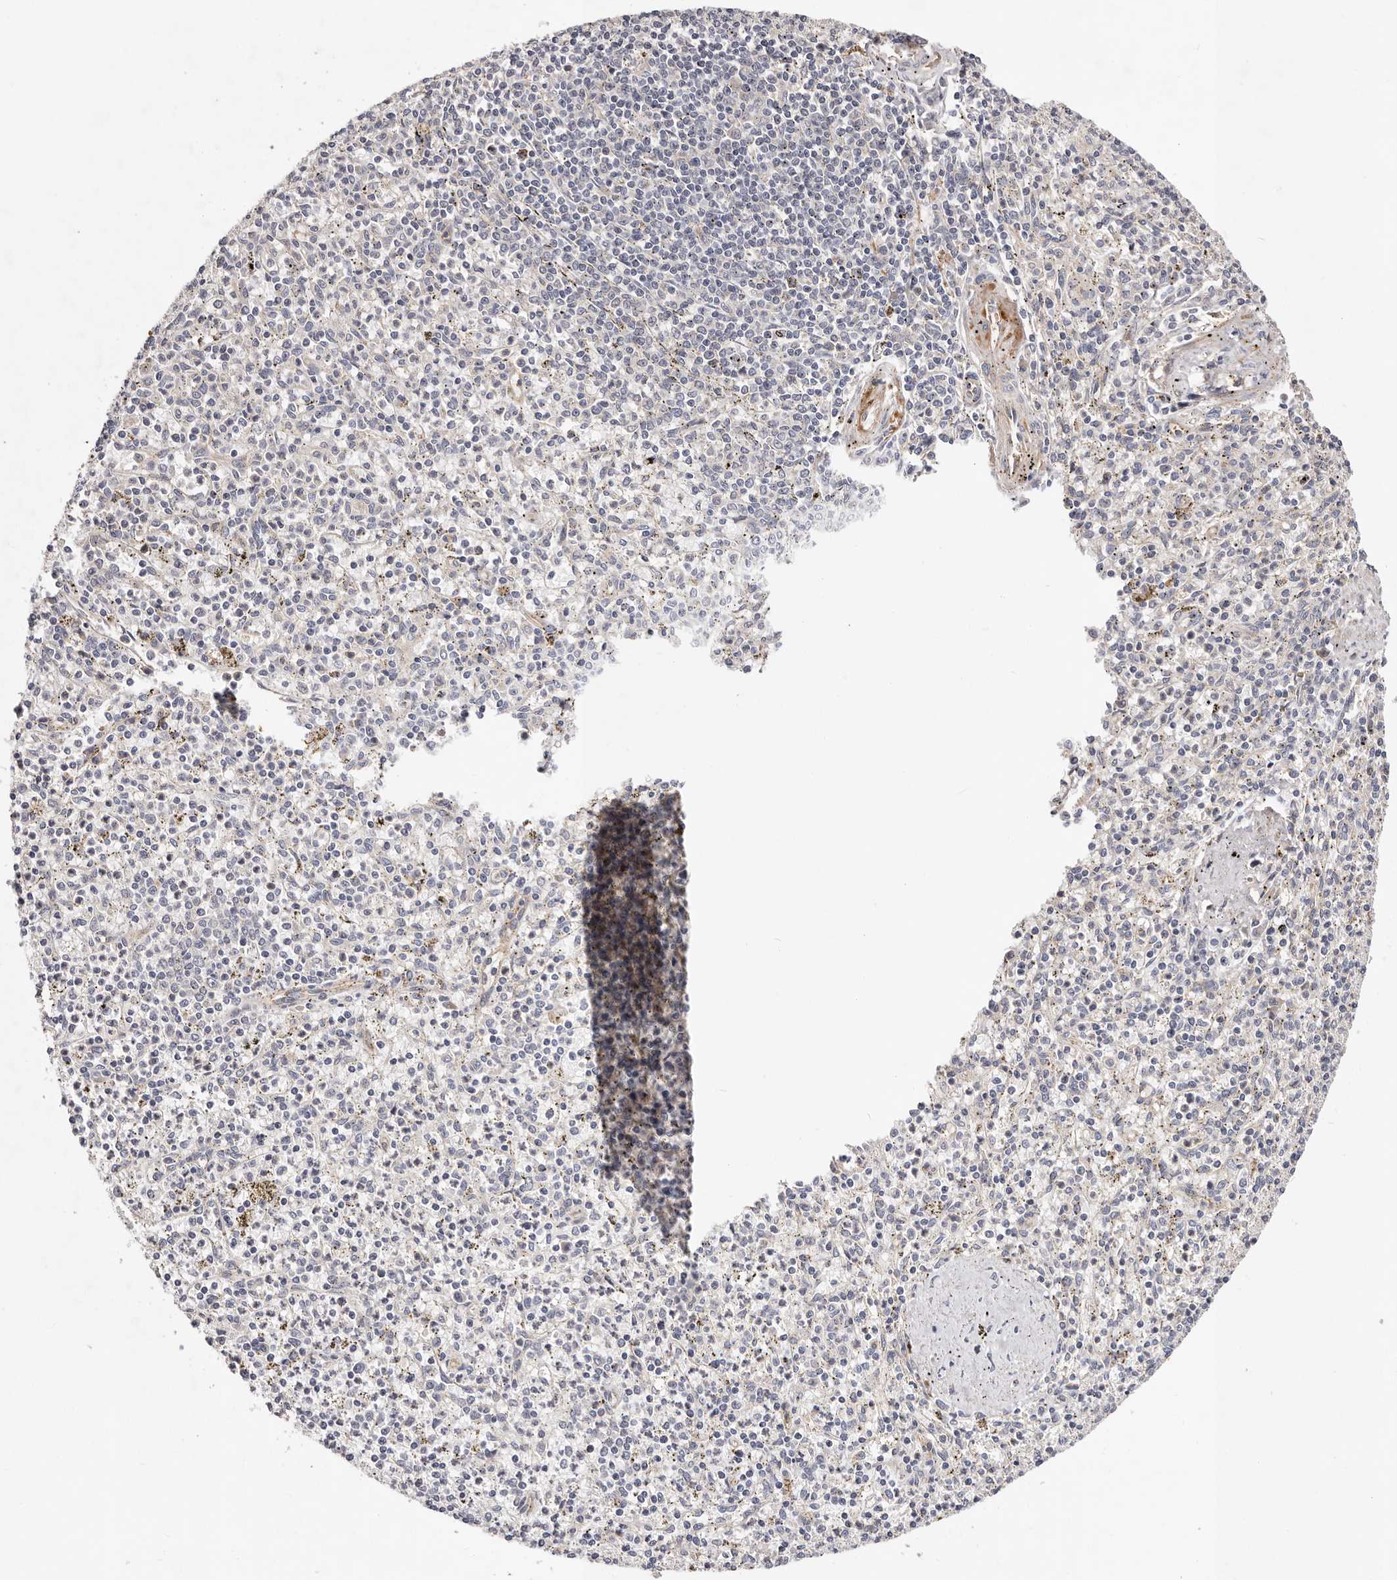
{"staining": {"intensity": "negative", "quantity": "none", "location": "none"}, "tissue": "spleen", "cell_type": "Cells in red pulp", "image_type": "normal", "snomed": [{"axis": "morphology", "description": "Normal tissue, NOS"}, {"axis": "topography", "description": "Spleen"}], "caption": "Cells in red pulp show no significant protein expression in unremarkable spleen. The staining is performed using DAB (3,3'-diaminobenzidine) brown chromogen with nuclei counter-stained in using hematoxylin.", "gene": "MACF1", "patient": {"sex": "male", "age": 72}}